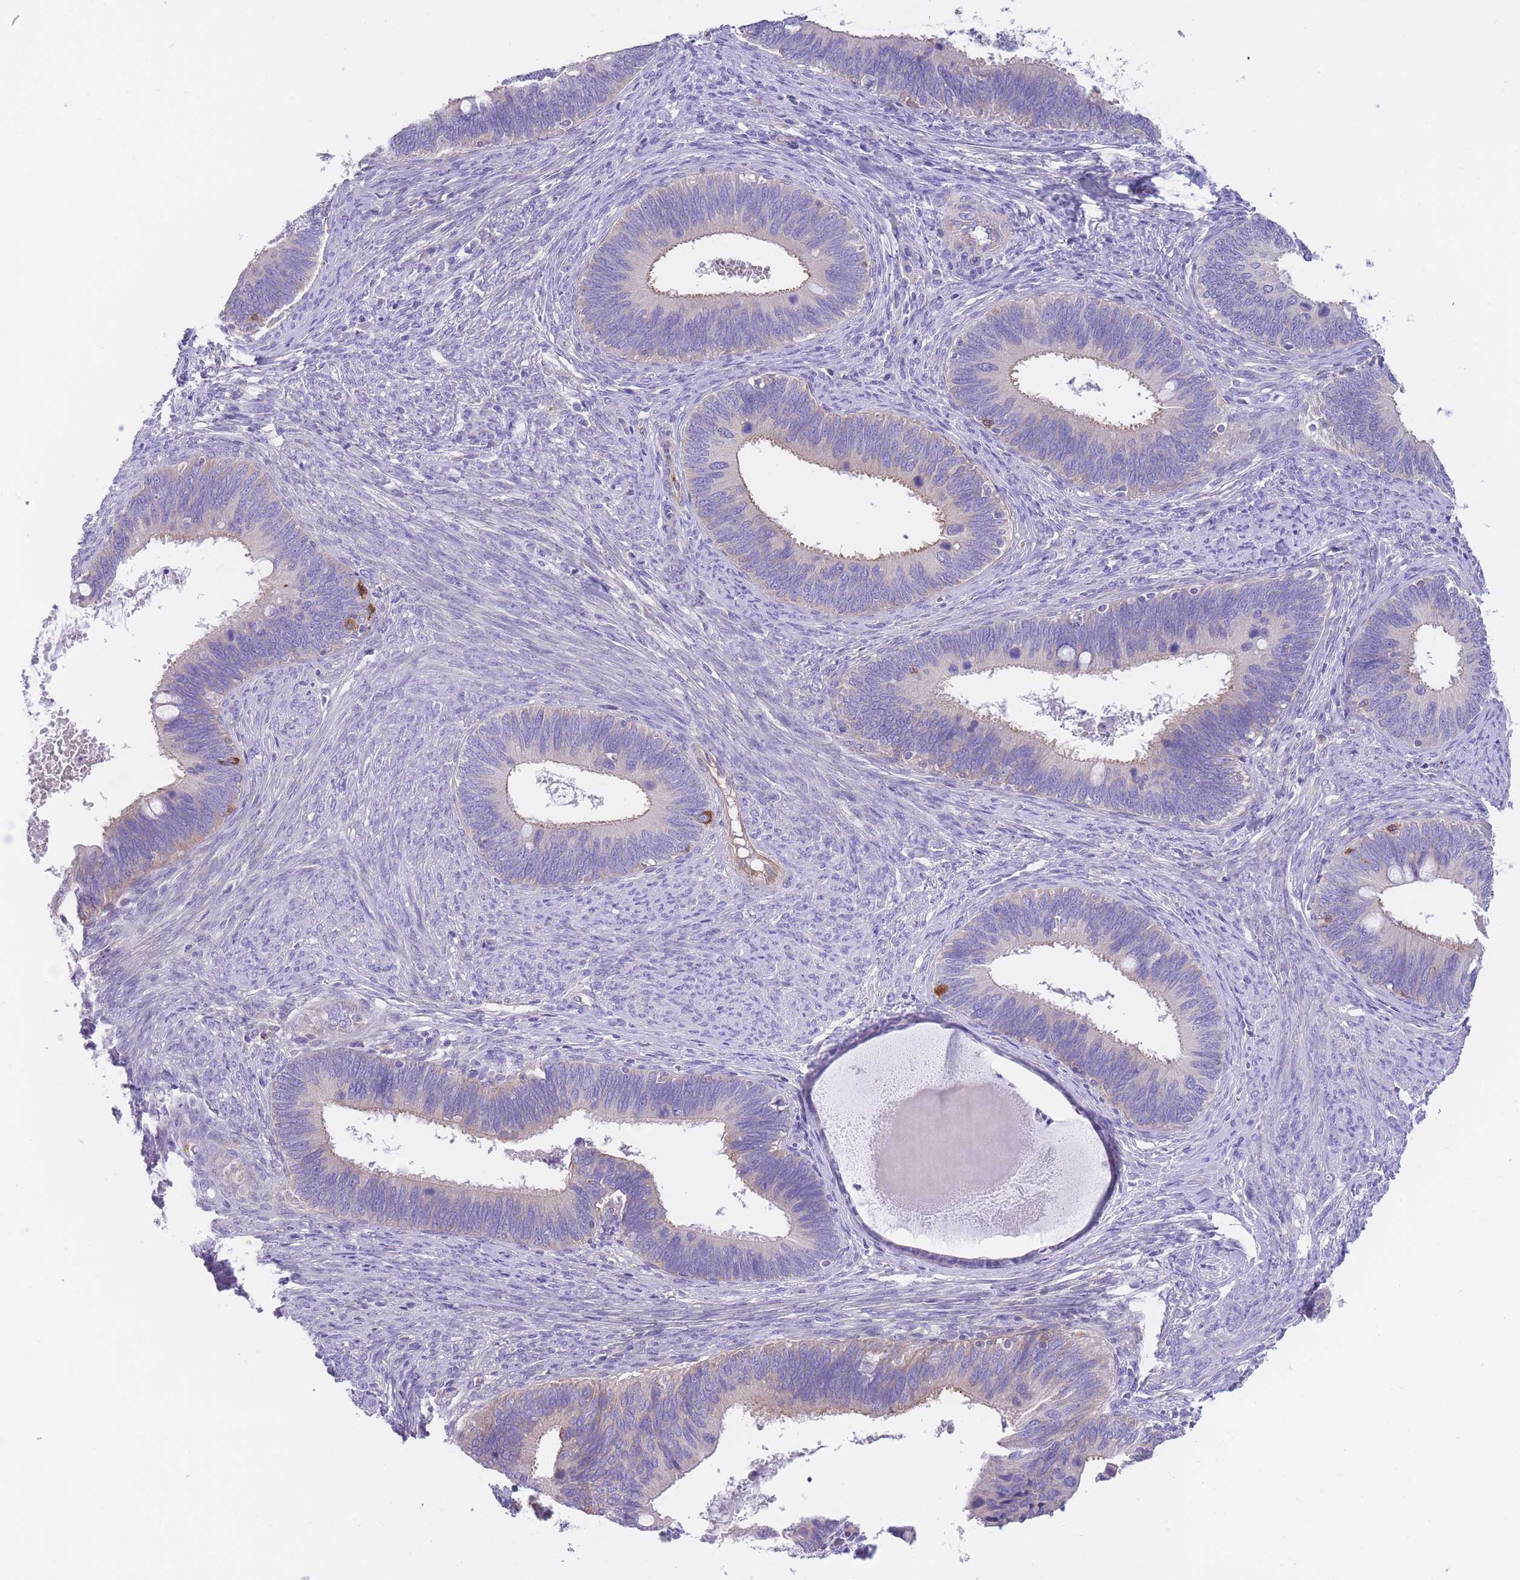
{"staining": {"intensity": "negative", "quantity": "none", "location": "none"}, "tissue": "cervical cancer", "cell_type": "Tumor cells", "image_type": "cancer", "snomed": [{"axis": "morphology", "description": "Adenocarcinoma, NOS"}, {"axis": "topography", "description": "Cervix"}], "caption": "This micrograph is of cervical cancer (adenocarcinoma) stained with immunohistochemistry to label a protein in brown with the nuclei are counter-stained blue. There is no staining in tumor cells. Nuclei are stained in blue.", "gene": "LDB3", "patient": {"sex": "female", "age": 42}}